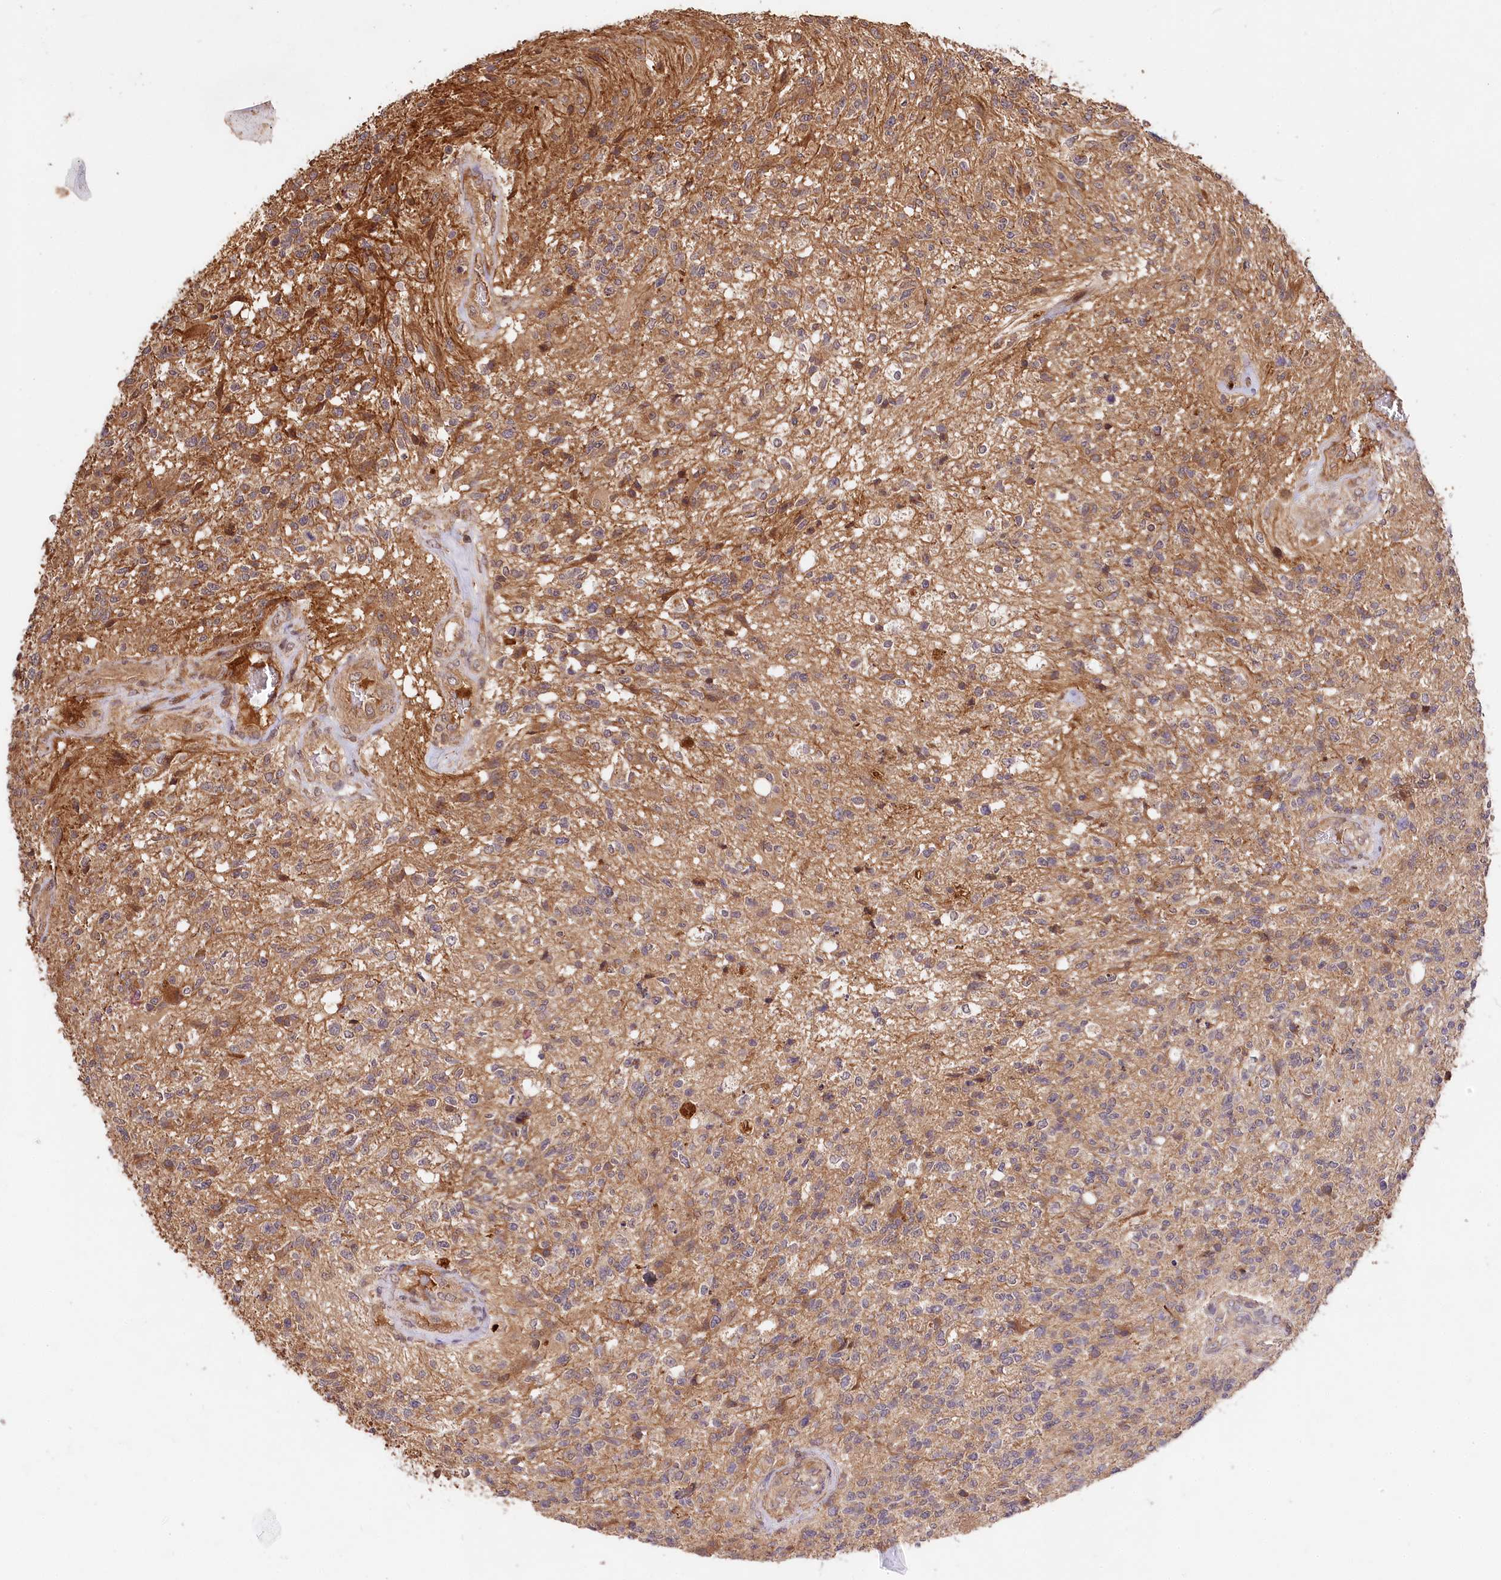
{"staining": {"intensity": "weak", "quantity": "<25%", "location": "cytoplasmic/membranous"}, "tissue": "glioma", "cell_type": "Tumor cells", "image_type": "cancer", "snomed": [{"axis": "morphology", "description": "Glioma, malignant, High grade"}, {"axis": "topography", "description": "Brain"}], "caption": "This photomicrograph is of glioma stained with immunohistochemistry to label a protein in brown with the nuclei are counter-stained blue. There is no expression in tumor cells.", "gene": "MCF2L2", "patient": {"sex": "male", "age": 56}}